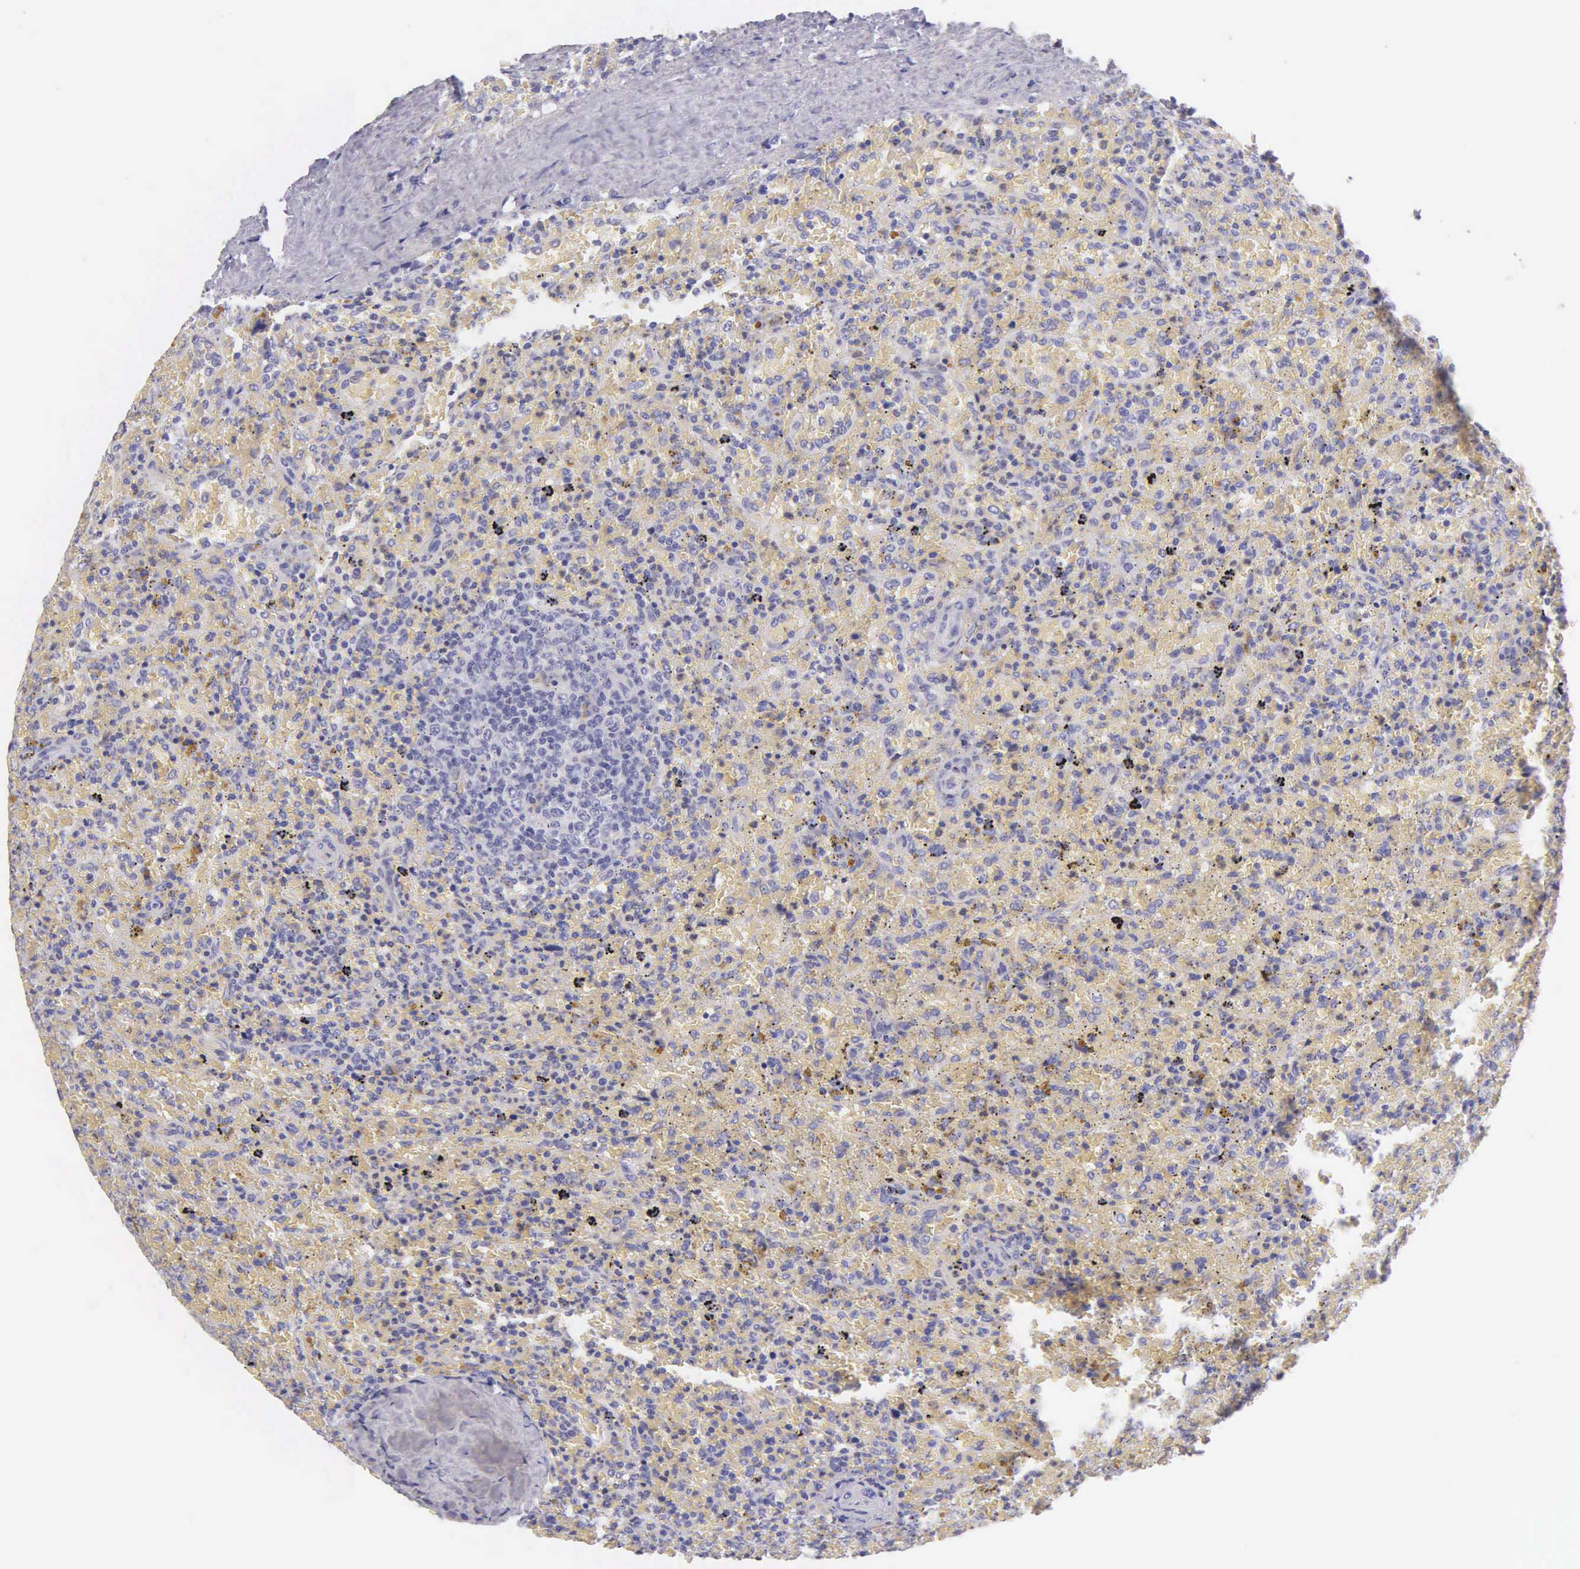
{"staining": {"intensity": "negative", "quantity": "none", "location": "none"}, "tissue": "lymphoma", "cell_type": "Tumor cells", "image_type": "cancer", "snomed": [{"axis": "morphology", "description": "Malignant lymphoma, non-Hodgkin's type, High grade"}, {"axis": "topography", "description": "Spleen"}, {"axis": "topography", "description": "Lymph node"}], "caption": "Tumor cells show no significant positivity in lymphoma.", "gene": "KRT17", "patient": {"sex": "female", "age": 70}}